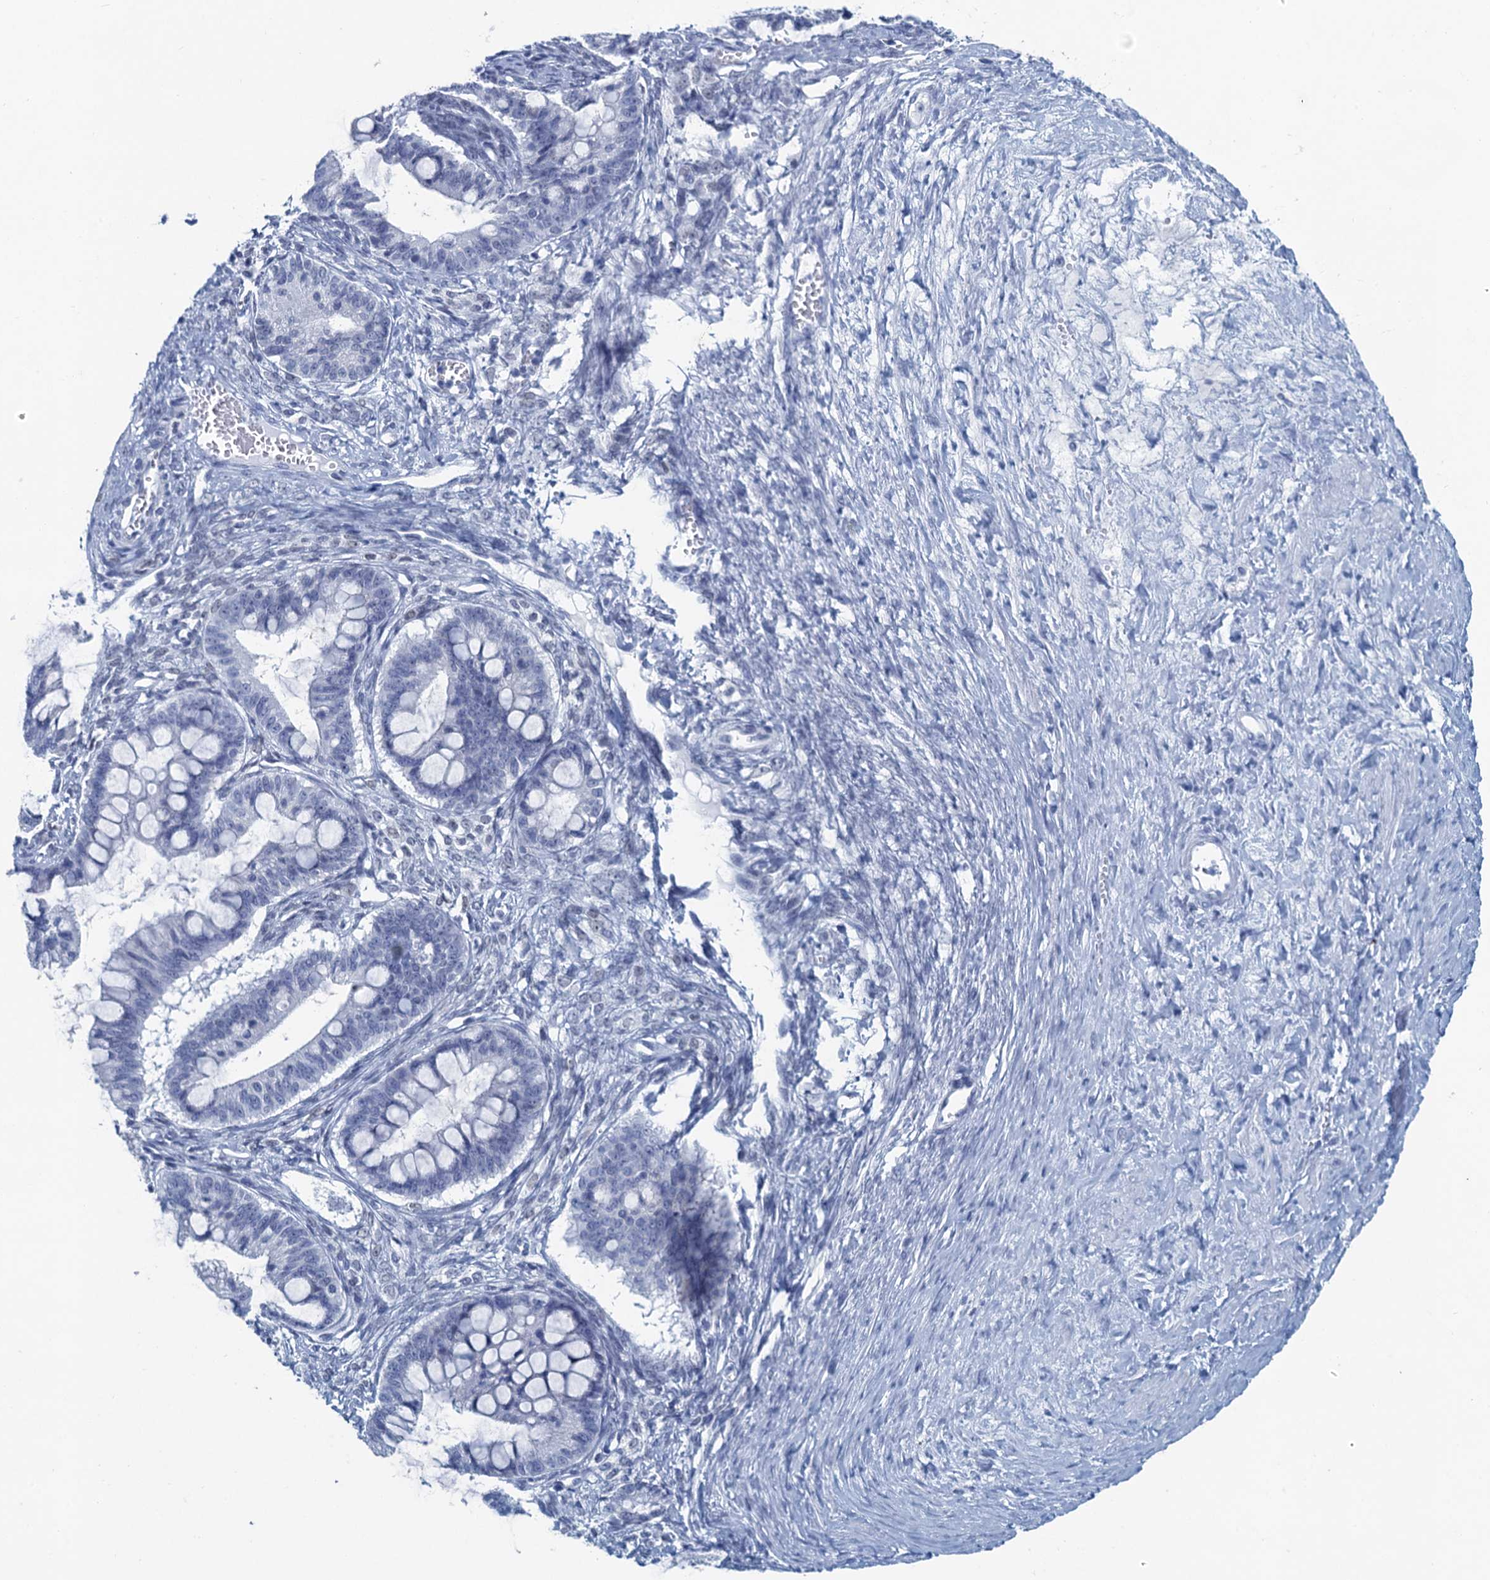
{"staining": {"intensity": "negative", "quantity": "none", "location": "none"}, "tissue": "ovarian cancer", "cell_type": "Tumor cells", "image_type": "cancer", "snomed": [{"axis": "morphology", "description": "Cystadenocarcinoma, mucinous, NOS"}, {"axis": "topography", "description": "Ovary"}], "caption": "Tumor cells show no significant protein positivity in mucinous cystadenocarcinoma (ovarian).", "gene": "HAPSTR1", "patient": {"sex": "female", "age": 73}}